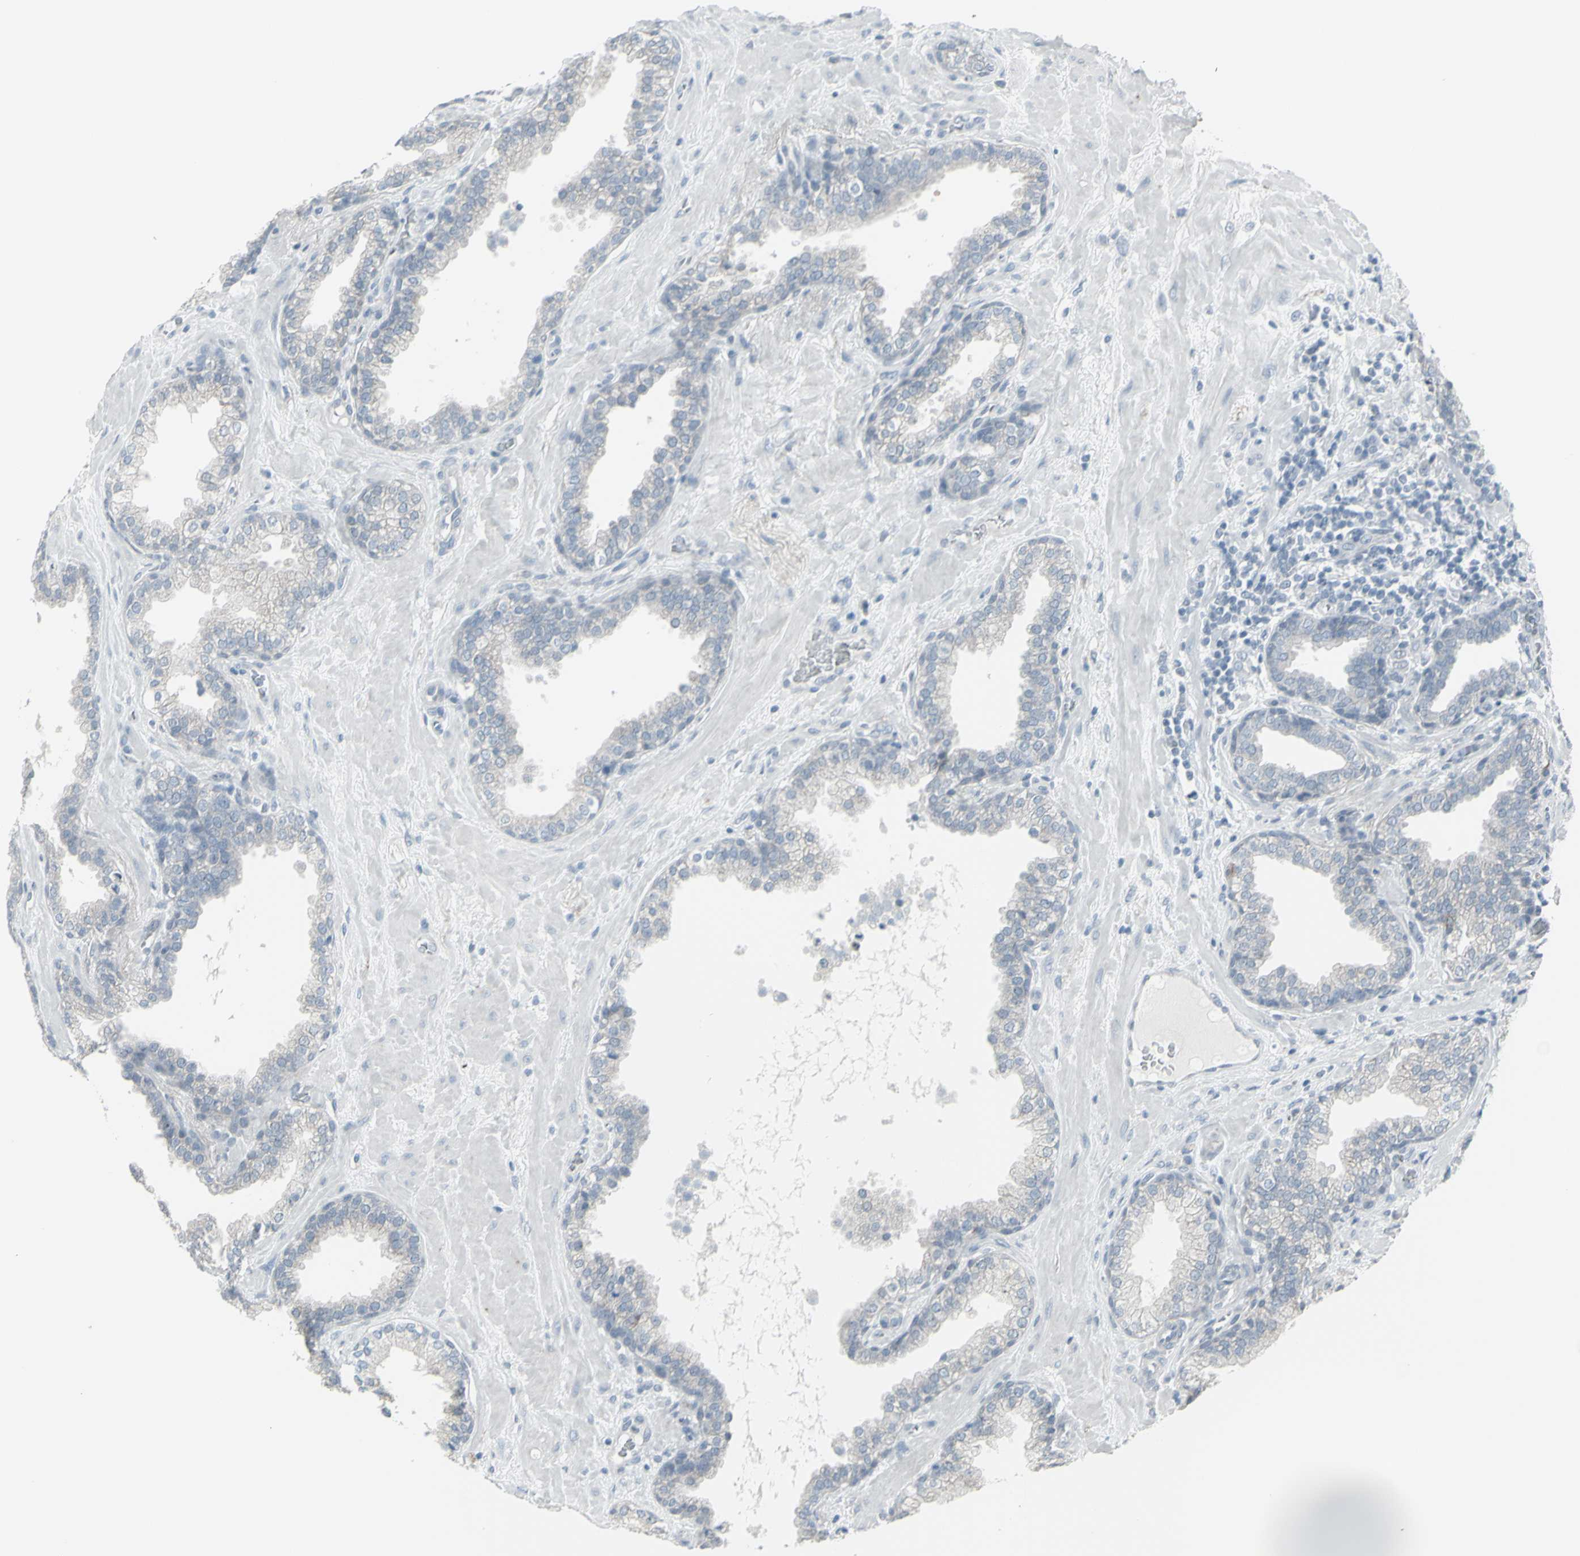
{"staining": {"intensity": "negative", "quantity": "none", "location": "none"}, "tissue": "prostate", "cell_type": "Glandular cells", "image_type": "normal", "snomed": [{"axis": "morphology", "description": "Normal tissue, NOS"}, {"axis": "topography", "description": "Prostate"}], "caption": "The IHC photomicrograph has no significant staining in glandular cells of prostate. The staining was performed using DAB to visualize the protein expression in brown, while the nuclei were stained in blue with hematoxylin (Magnification: 20x).", "gene": "RAB3A", "patient": {"sex": "male", "age": 51}}